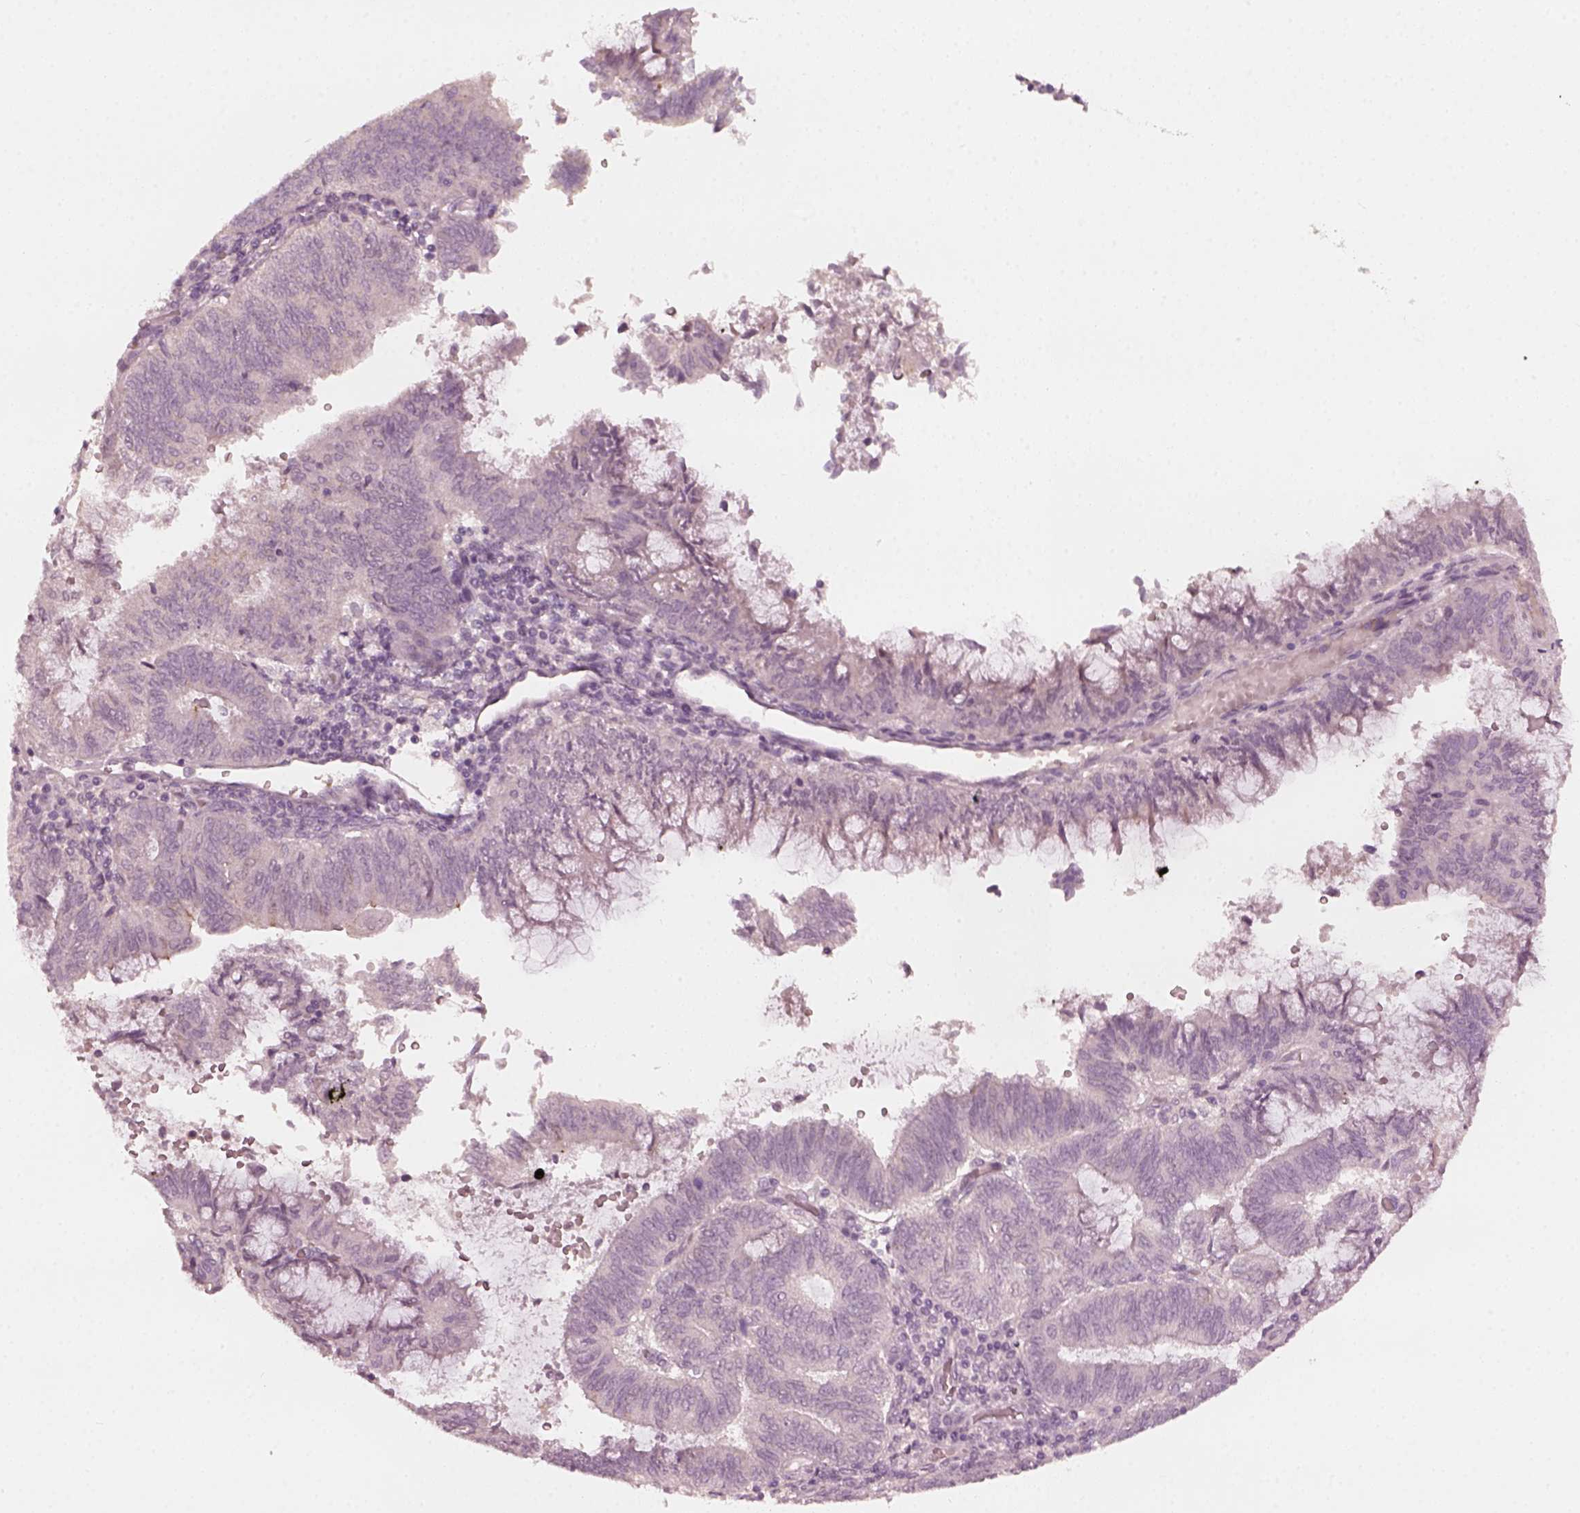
{"staining": {"intensity": "negative", "quantity": "none", "location": "none"}, "tissue": "endometrial cancer", "cell_type": "Tumor cells", "image_type": "cancer", "snomed": [{"axis": "morphology", "description": "Adenocarcinoma, NOS"}, {"axis": "topography", "description": "Endometrium"}], "caption": "Immunohistochemical staining of human endometrial adenocarcinoma shows no significant expression in tumor cells. Brightfield microscopy of immunohistochemistry (IHC) stained with DAB (brown) and hematoxylin (blue), captured at high magnification.", "gene": "CCDC170", "patient": {"sex": "female", "age": 65}}